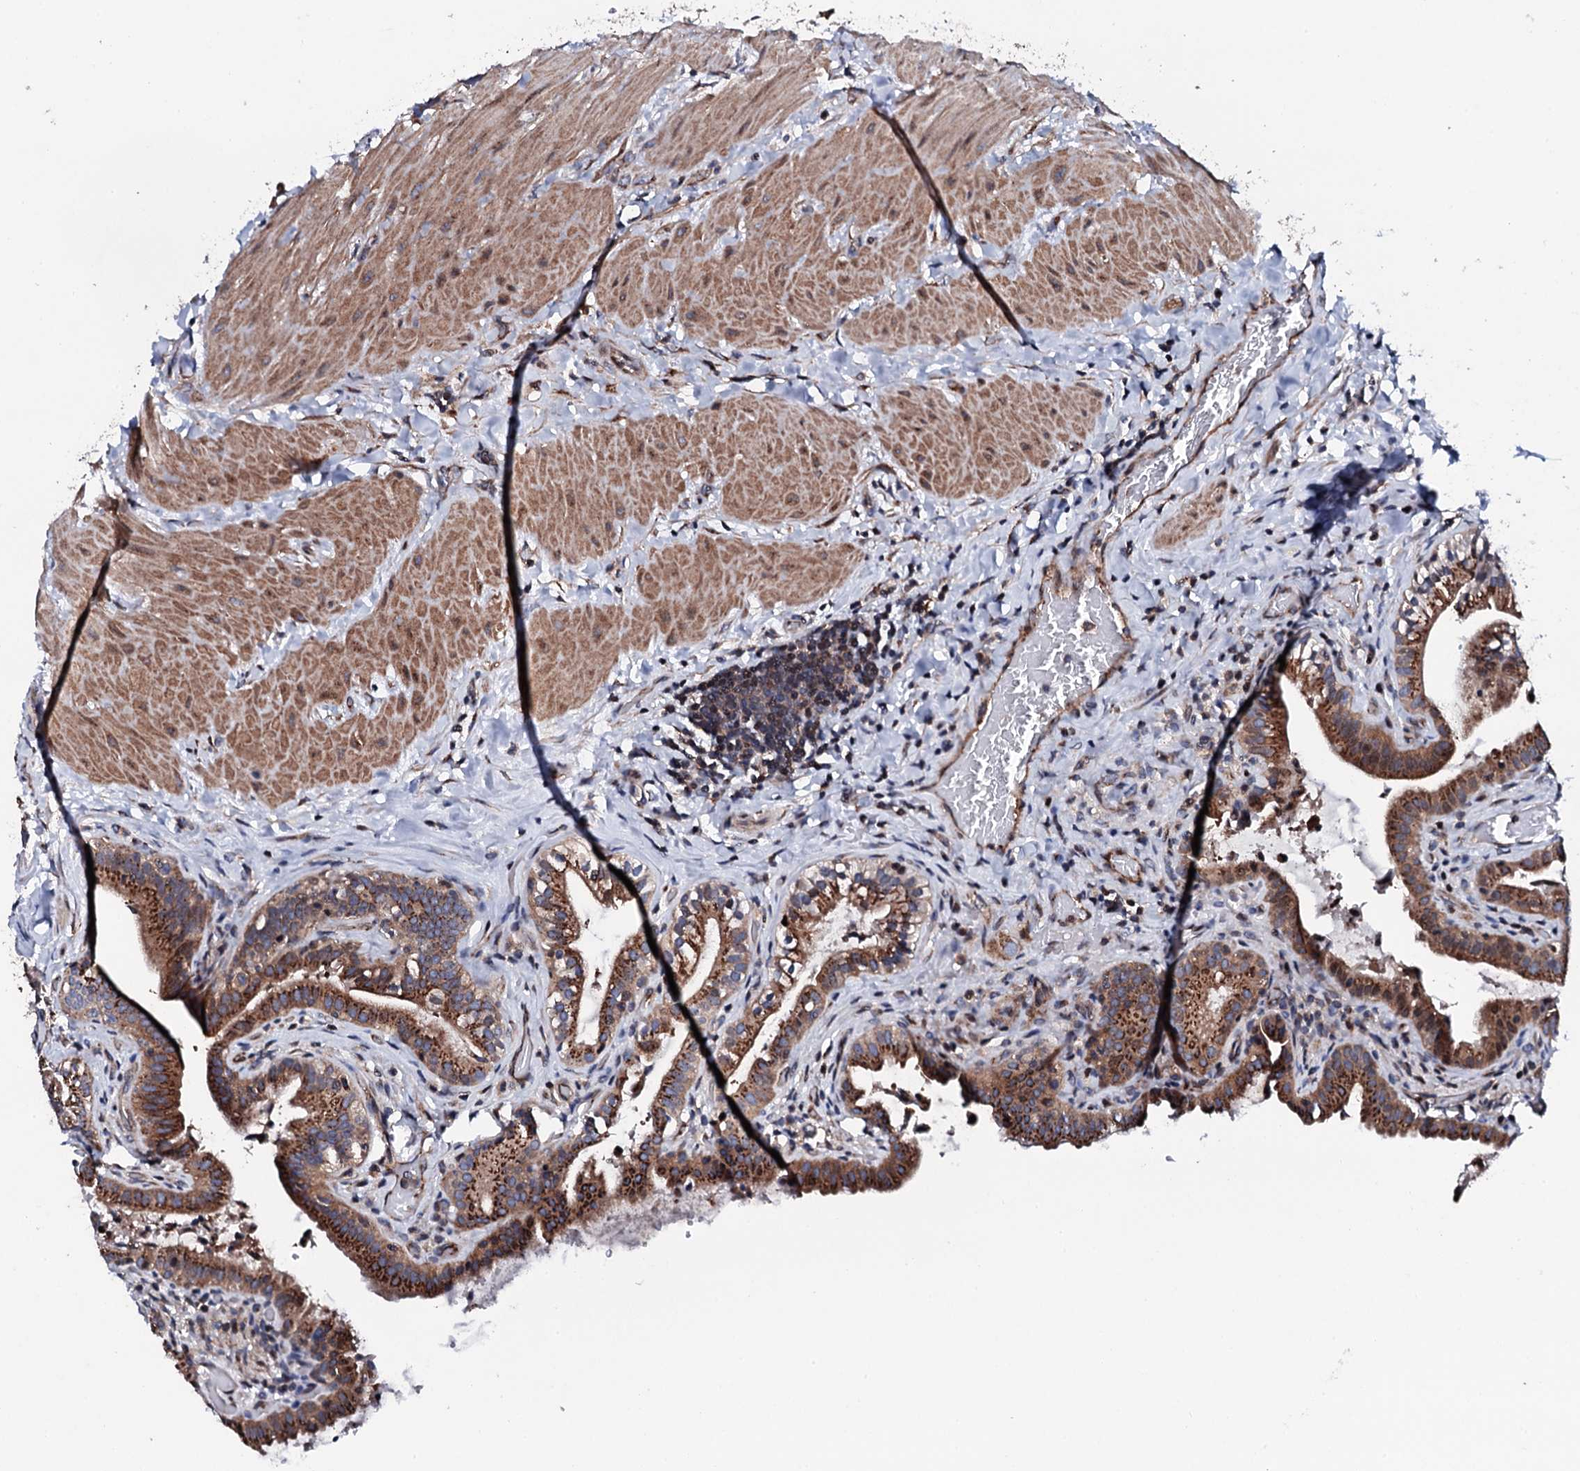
{"staining": {"intensity": "strong", "quantity": ">75%", "location": "cytoplasmic/membranous"}, "tissue": "gallbladder", "cell_type": "Glandular cells", "image_type": "normal", "snomed": [{"axis": "morphology", "description": "Normal tissue, NOS"}, {"axis": "topography", "description": "Gallbladder"}], "caption": "Gallbladder stained for a protein demonstrates strong cytoplasmic/membranous positivity in glandular cells. (DAB (3,3'-diaminobenzidine) IHC, brown staining for protein, blue staining for nuclei).", "gene": "PLET1", "patient": {"sex": "male", "age": 24}}